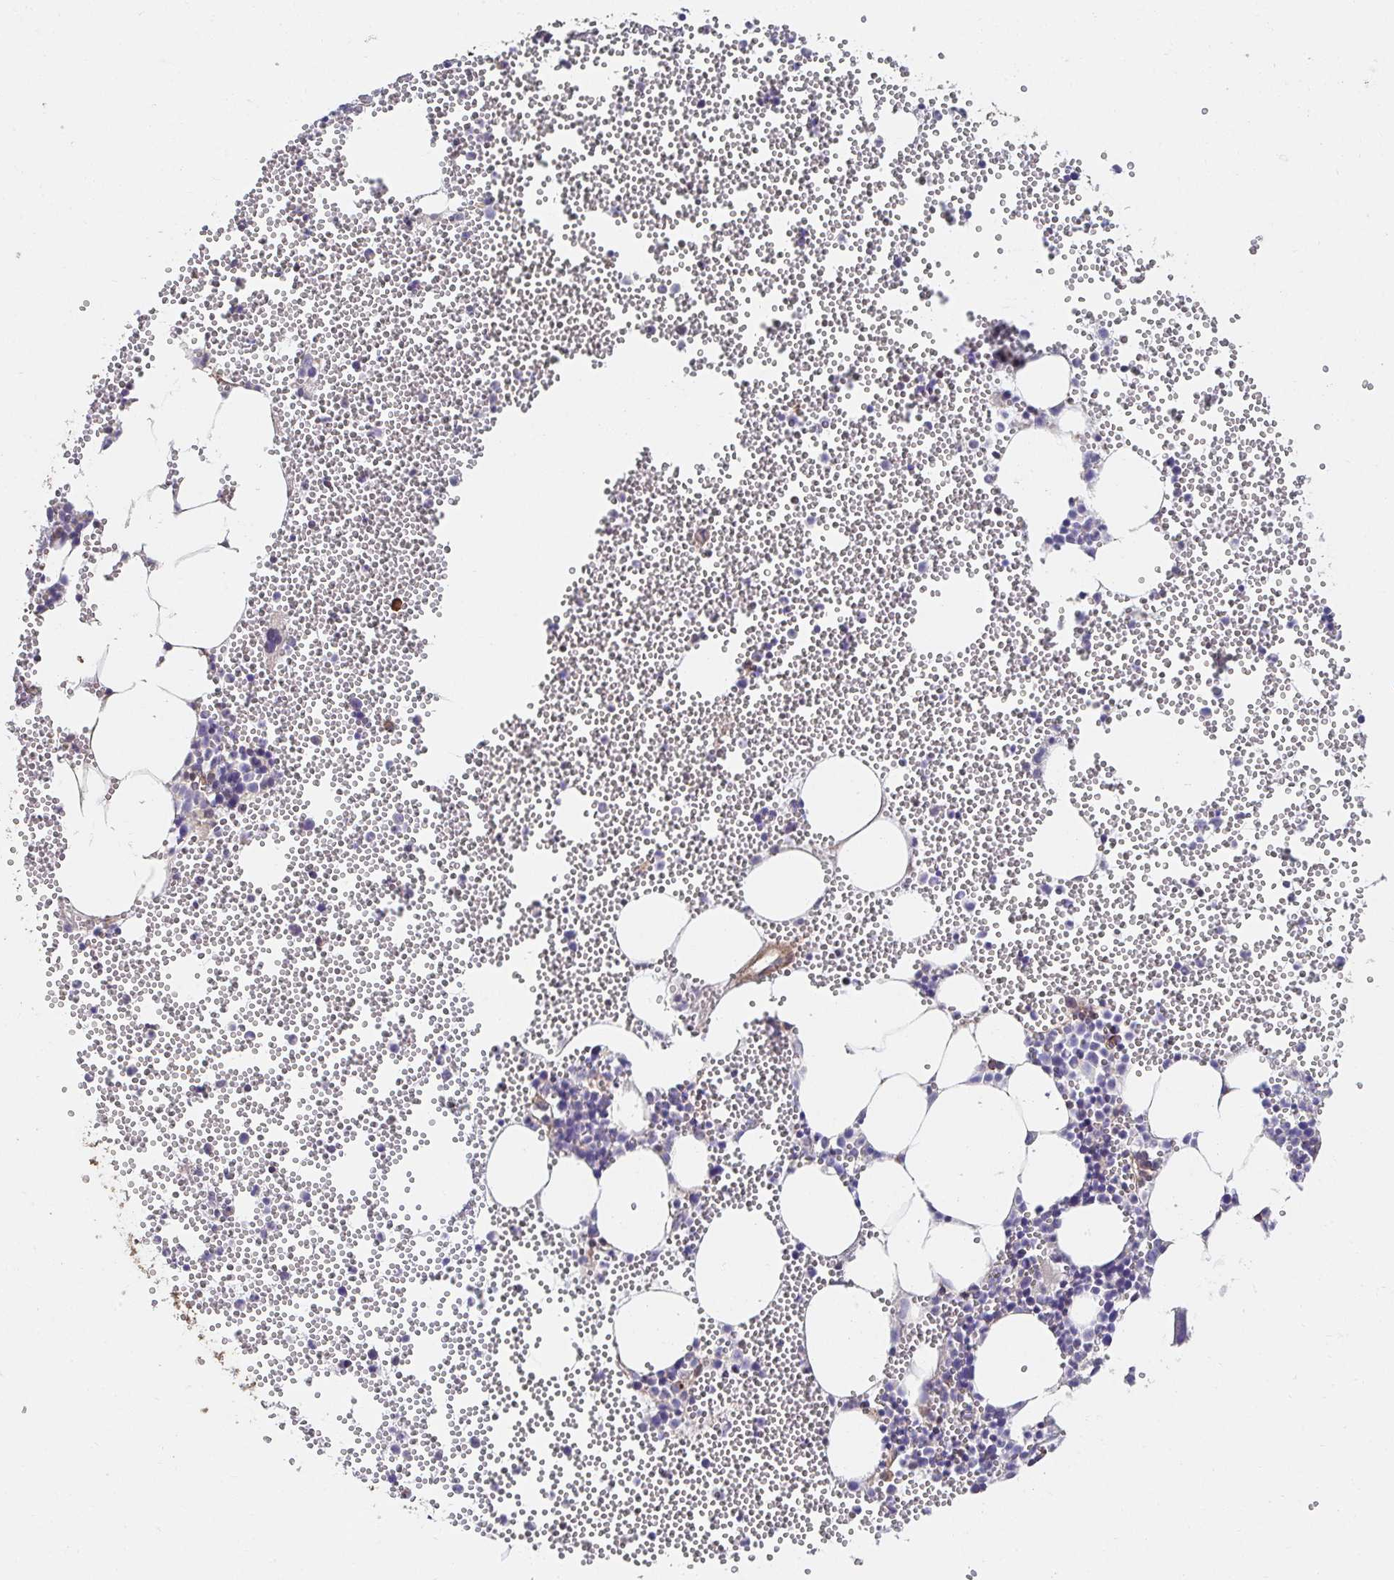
{"staining": {"intensity": "negative", "quantity": "none", "location": "none"}, "tissue": "bone marrow", "cell_type": "Hematopoietic cells", "image_type": "normal", "snomed": [{"axis": "morphology", "description": "Normal tissue, NOS"}, {"axis": "topography", "description": "Bone marrow"}], "caption": "DAB (3,3'-diaminobenzidine) immunohistochemical staining of benign human bone marrow reveals no significant staining in hematopoietic cells. Nuclei are stained in blue.", "gene": "APBB1", "patient": {"sex": "female", "age": 80}}